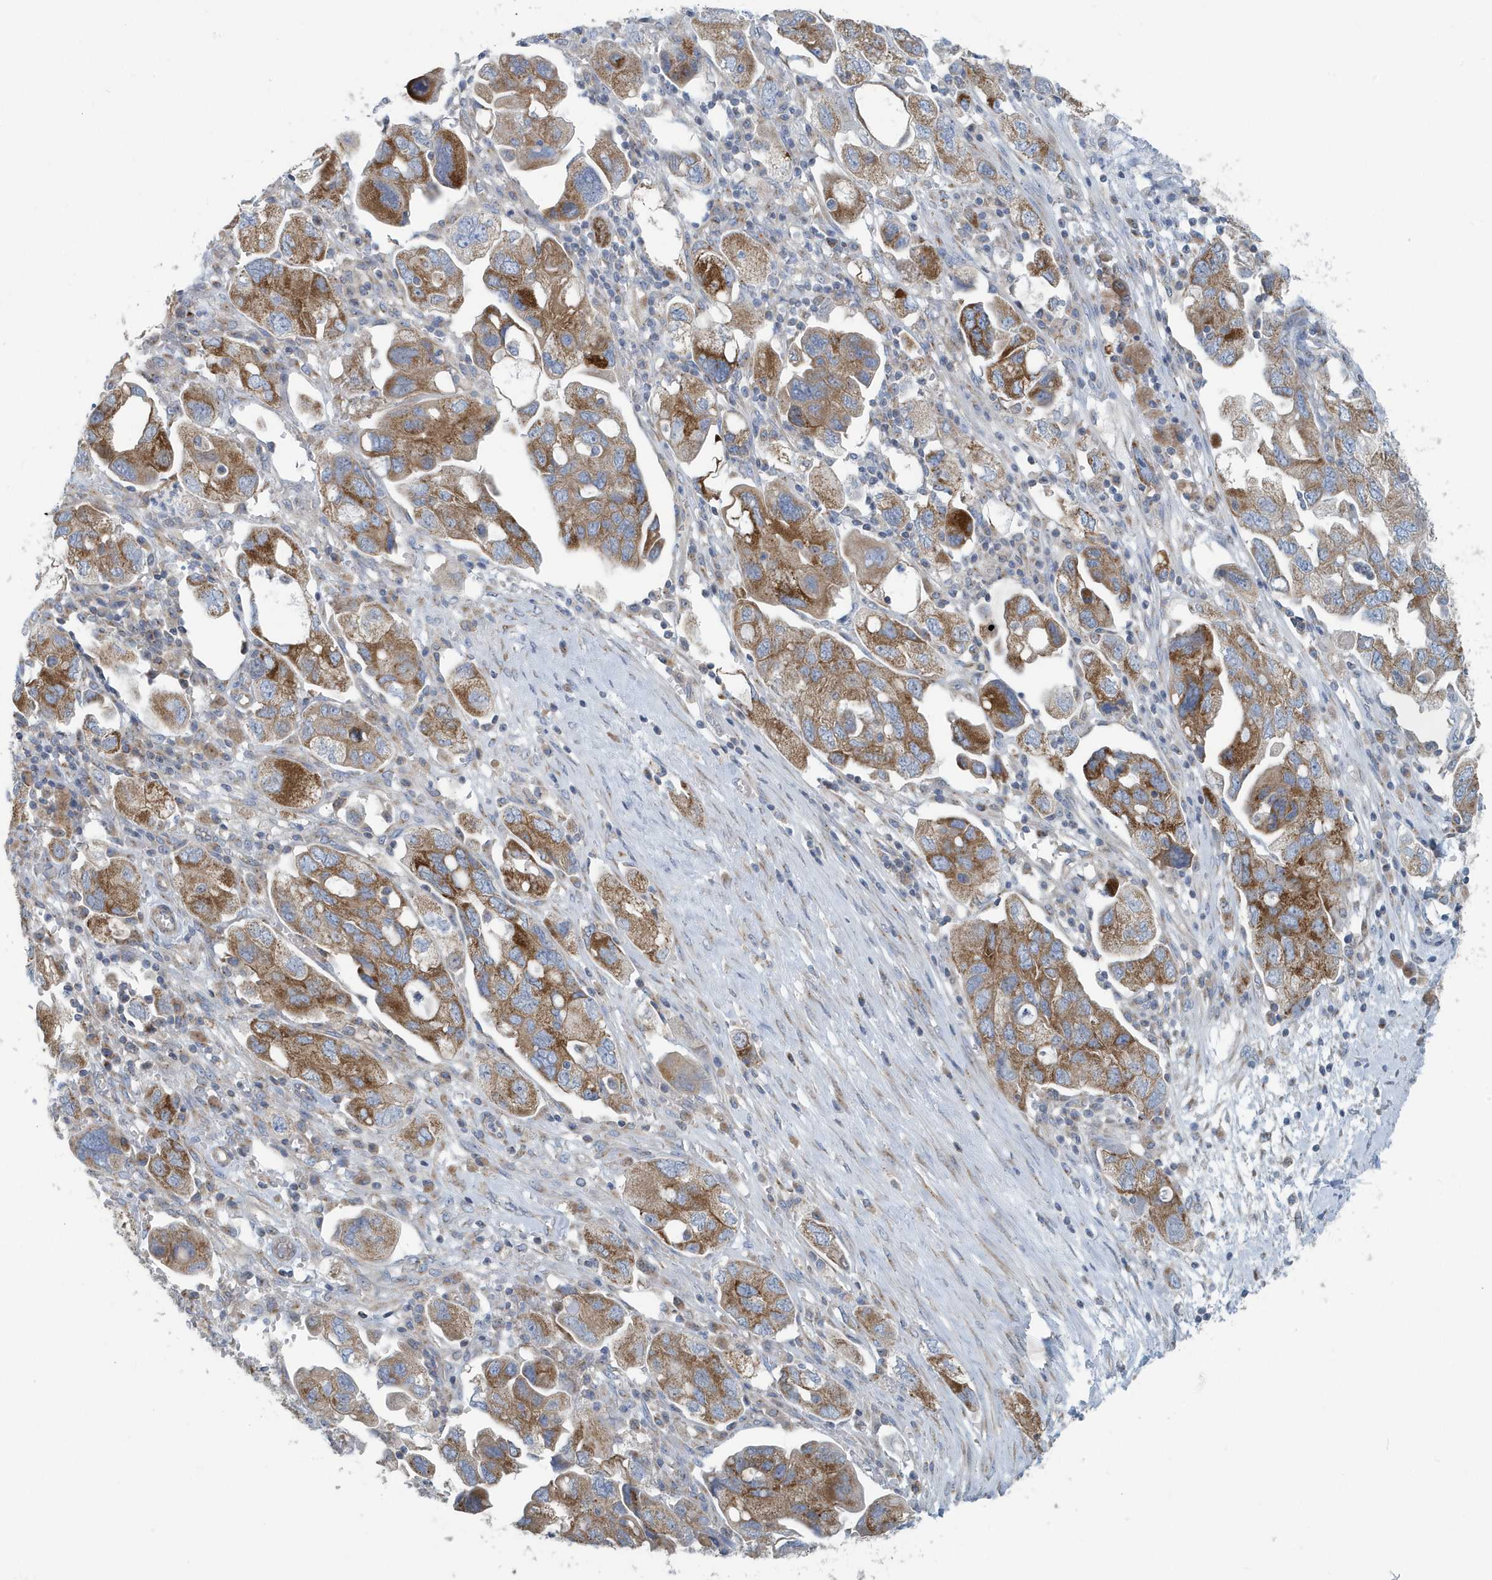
{"staining": {"intensity": "moderate", "quantity": ">75%", "location": "cytoplasmic/membranous"}, "tissue": "ovarian cancer", "cell_type": "Tumor cells", "image_type": "cancer", "snomed": [{"axis": "morphology", "description": "Carcinoma, NOS"}, {"axis": "morphology", "description": "Cystadenocarcinoma, serous, NOS"}, {"axis": "topography", "description": "Ovary"}], "caption": "Protein positivity by IHC shows moderate cytoplasmic/membranous staining in approximately >75% of tumor cells in carcinoma (ovarian). (Stains: DAB (3,3'-diaminobenzidine) in brown, nuclei in blue, Microscopy: brightfield microscopy at high magnification).", "gene": "PPM1M", "patient": {"sex": "female", "age": 69}}